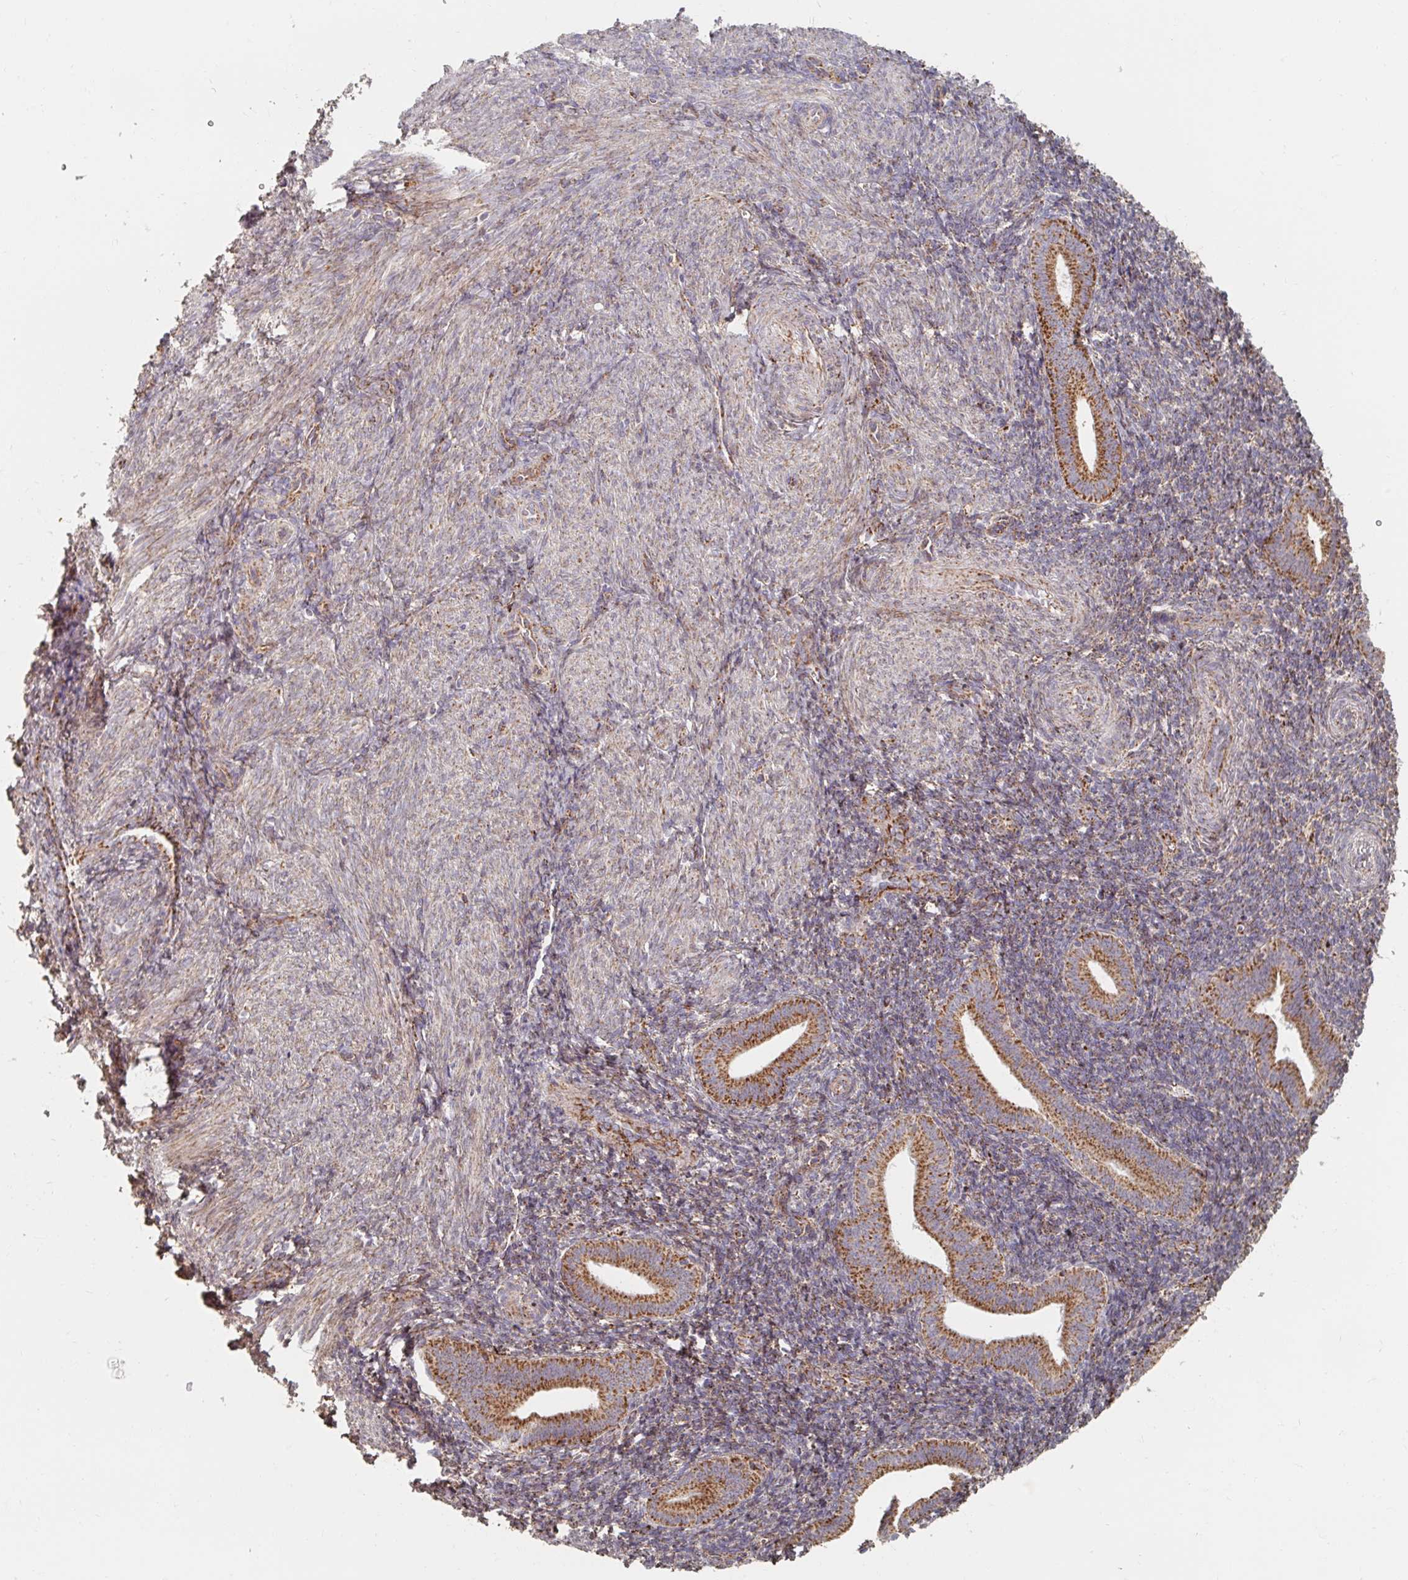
{"staining": {"intensity": "moderate", "quantity": "25%-75%", "location": "cytoplasmic/membranous"}, "tissue": "endometrium", "cell_type": "Cells in endometrial stroma", "image_type": "normal", "snomed": [{"axis": "morphology", "description": "Normal tissue, NOS"}, {"axis": "topography", "description": "Endometrium"}], "caption": "A micrograph showing moderate cytoplasmic/membranous expression in about 25%-75% of cells in endometrial stroma in benign endometrium, as visualized by brown immunohistochemical staining.", "gene": "MAVS", "patient": {"sex": "female", "age": 25}}